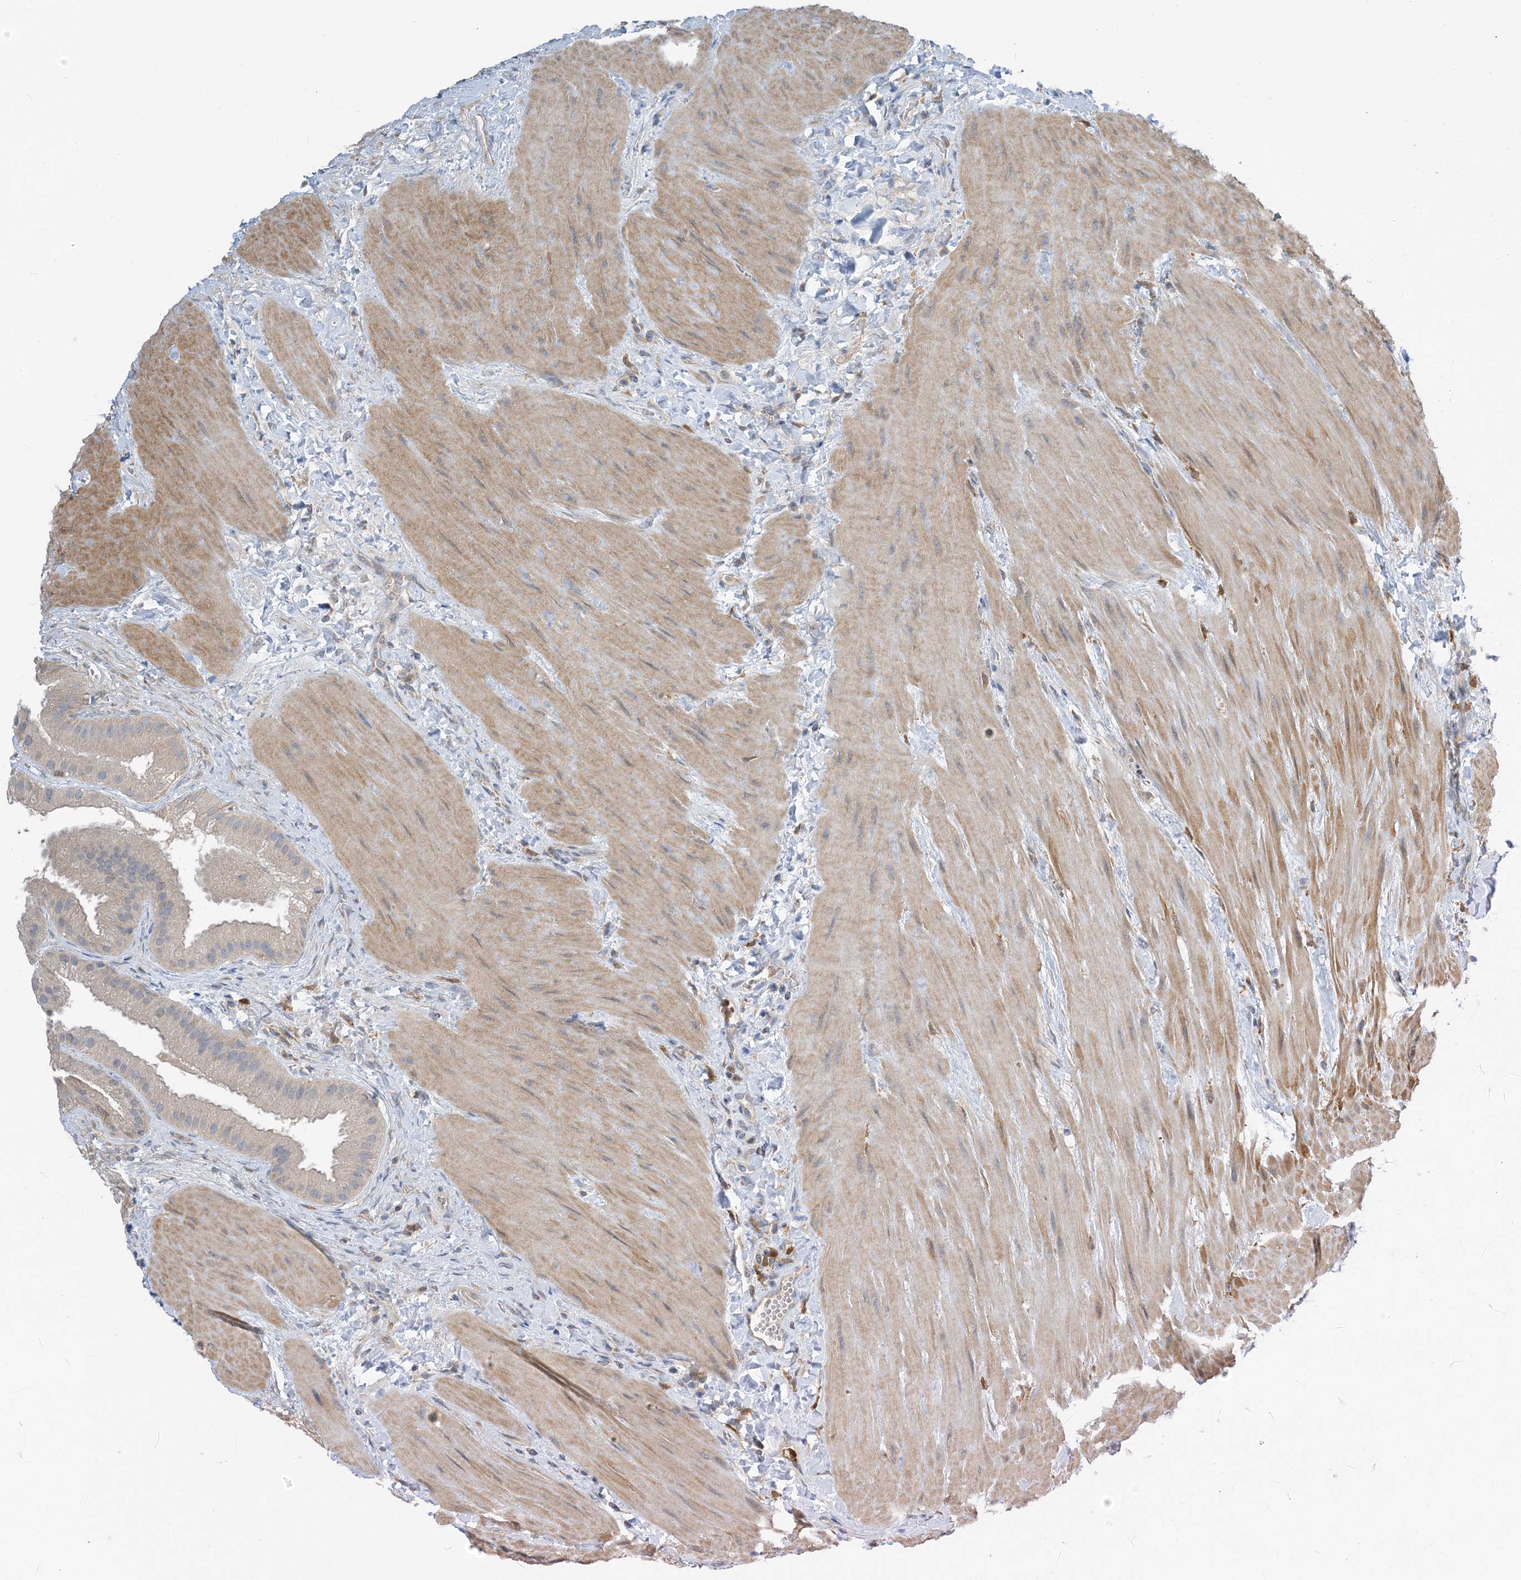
{"staining": {"intensity": "moderate", "quantity": "25%-75%", "location": "cytoplasmic/membranous"}, "tissue": "gallbladder", "cell_type": "Glandular cells", "image_type": "normal", "snomed": [{"axis": "morphology", "description": "Normal tissue, NOS"}, {"axis": "topography", "description": "Gallbladder"}], "caption": "This micrograph exhibits benign gallbladder stained with immunohistochemistry to label a protein in brown. The cytoplasmic/membranous of glandular cells show moderate positivity for the protein. Nuclei are counter-stained blue.", "gene": "NAGK", "patient": {"sex": "male", "age": 55}}